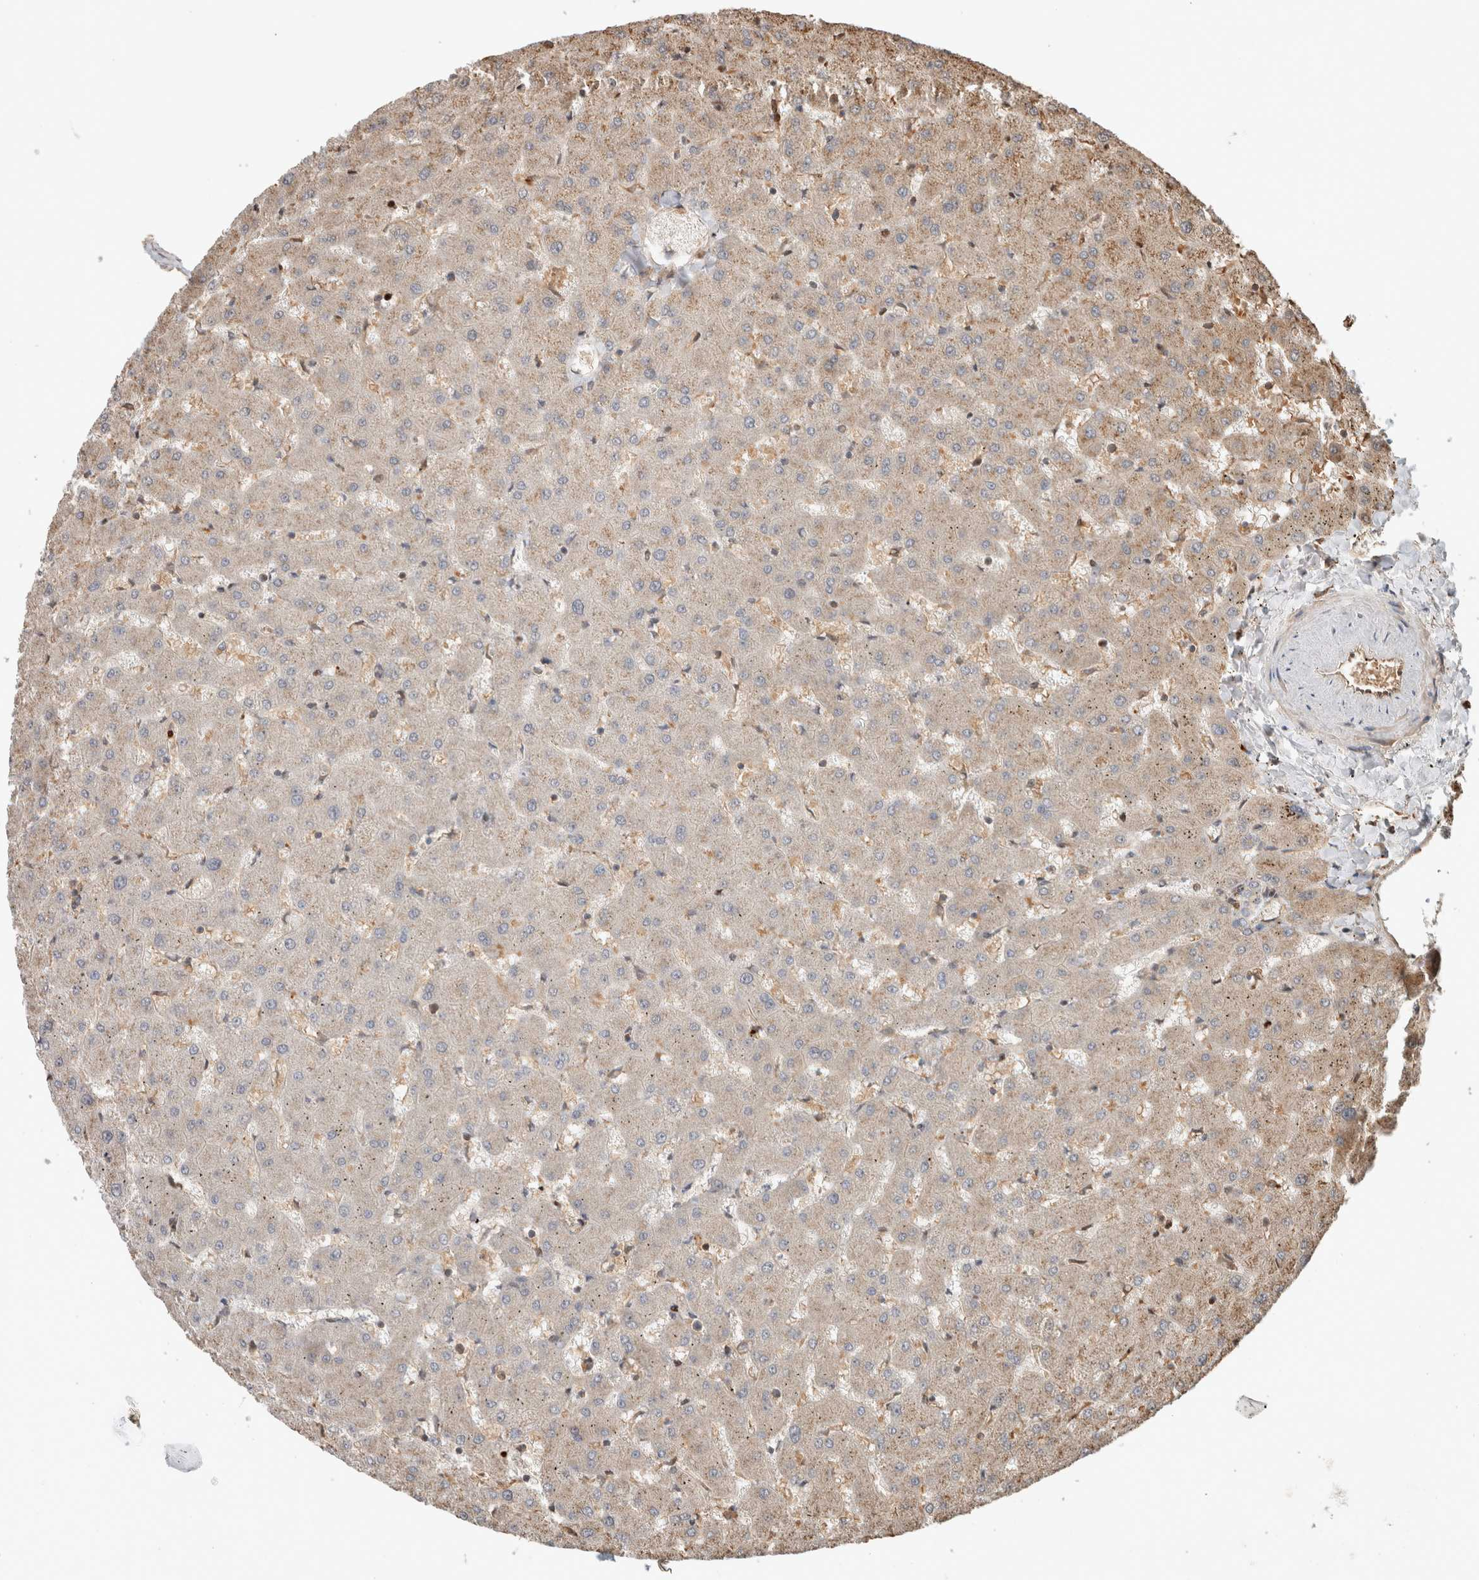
{"staining": {"intensity": "negative", "quantity": "none", "location": "none"}, "tissue": "liver", "cell_type": "Cholangiocytes", "image_type": "normal", "snomed": [{"axis": "morphology", "description": "Normal tissue, NOS"}, {"axis": "topography", "description": "Liver"}], "caption": "High power microscopy micrograph of an immunohistochemistry (IHC) histopathology image of normal liver, revealing no significant expression in cholangiocytes.", "gene": "OTUD6B", "patient": {"sex": "female", "age": 63}}